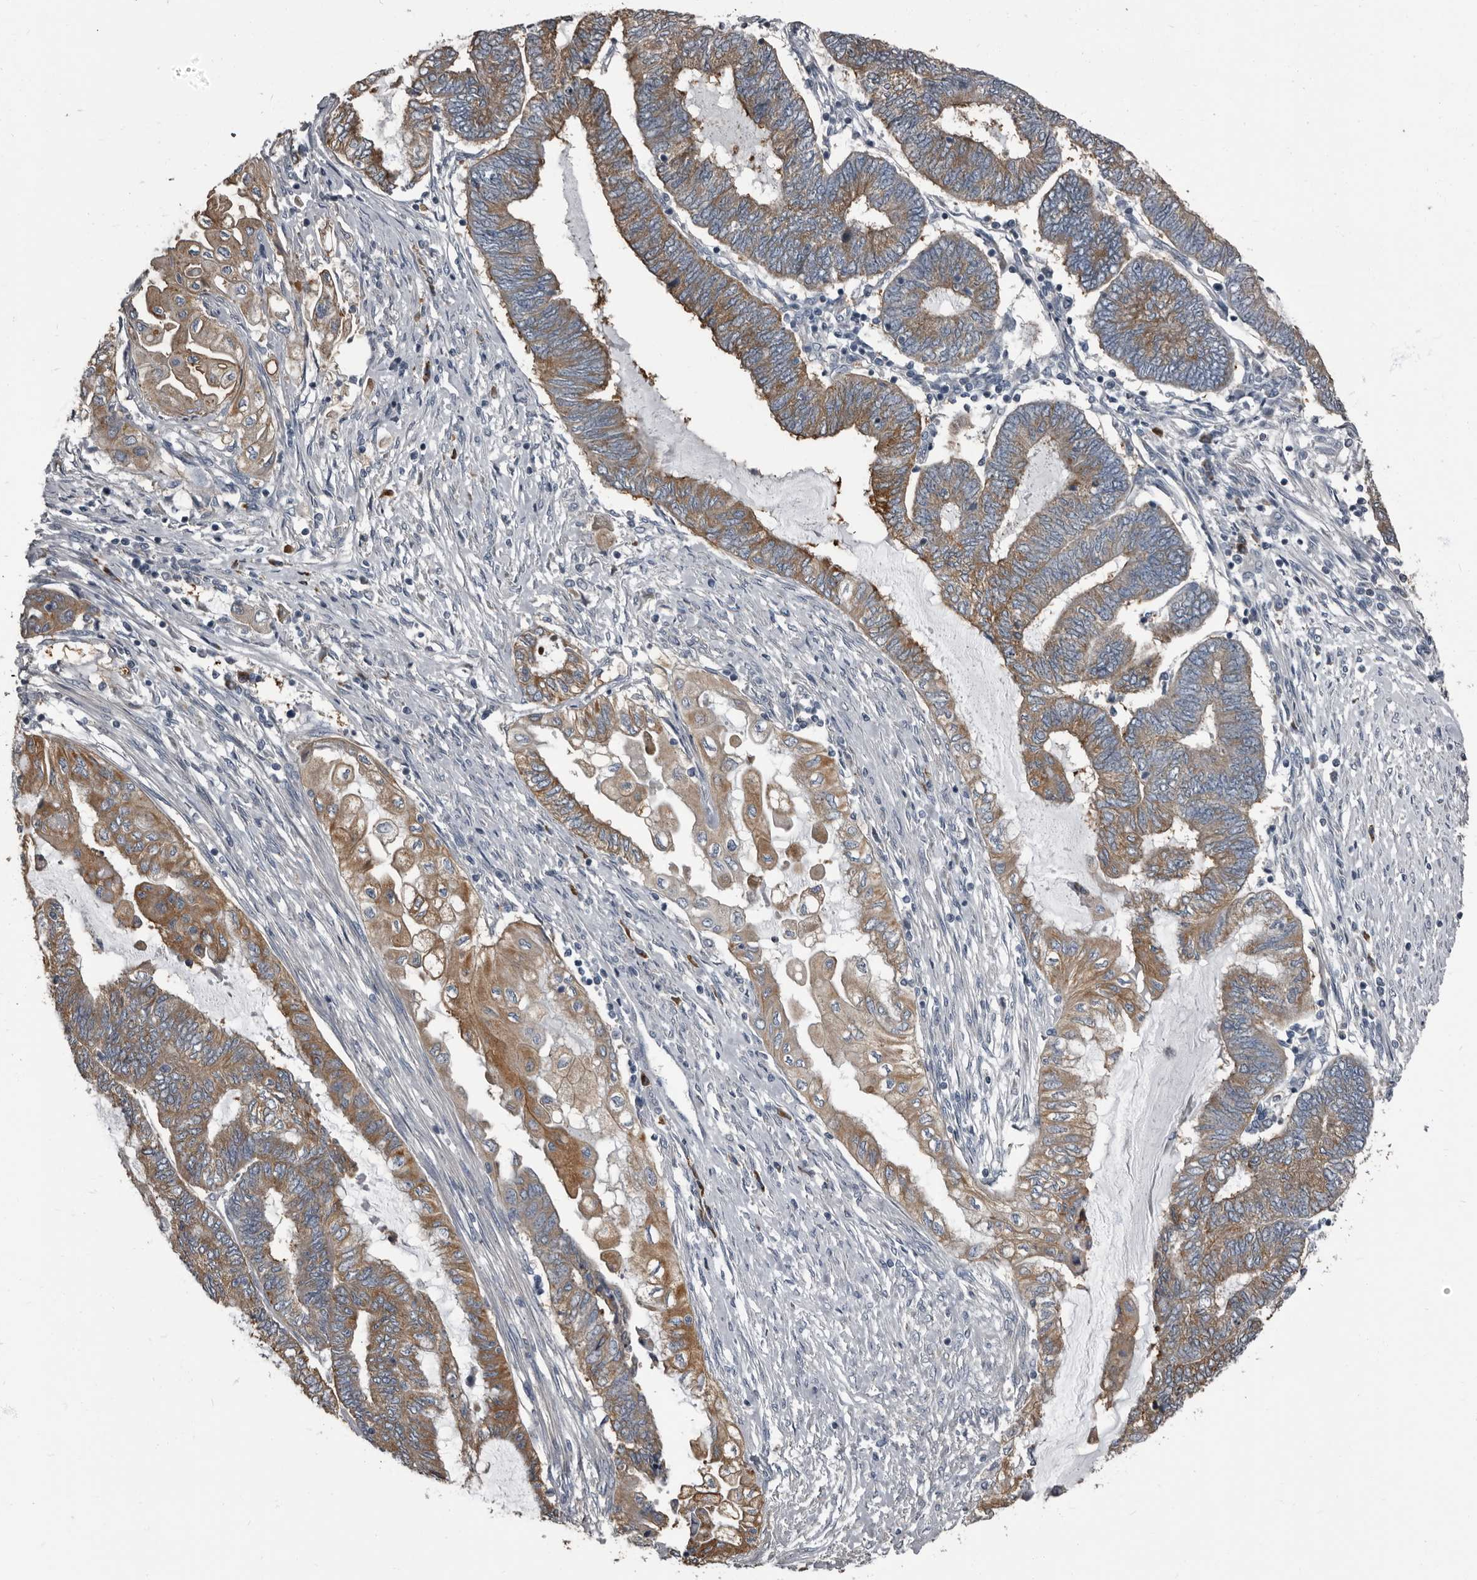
{"staining": {"intensity": "moderate", "quantity": ">75%", "location": "cytoplasmic/membranous"}, "tissue": "endometrial cancer", "cell_type": "Tumor cells", "image_type": "cancer", "snomed": [{"axis": "morphology", "description": "Adenocarcinoma, NOS"}, {"axis": "topography", "description": "Uterus"}, {"axis": "topography", "description": "Endometrium"}], "caption": "This is a histology image of immunohistochemistry (IHC) staining of endometrial adenocarcinoma, which shows moderate staining in the cytoplasmic/membranous of tumor cells.", "gene": "TPD52L1", "patient": {"sex": "female", "age": 70}}